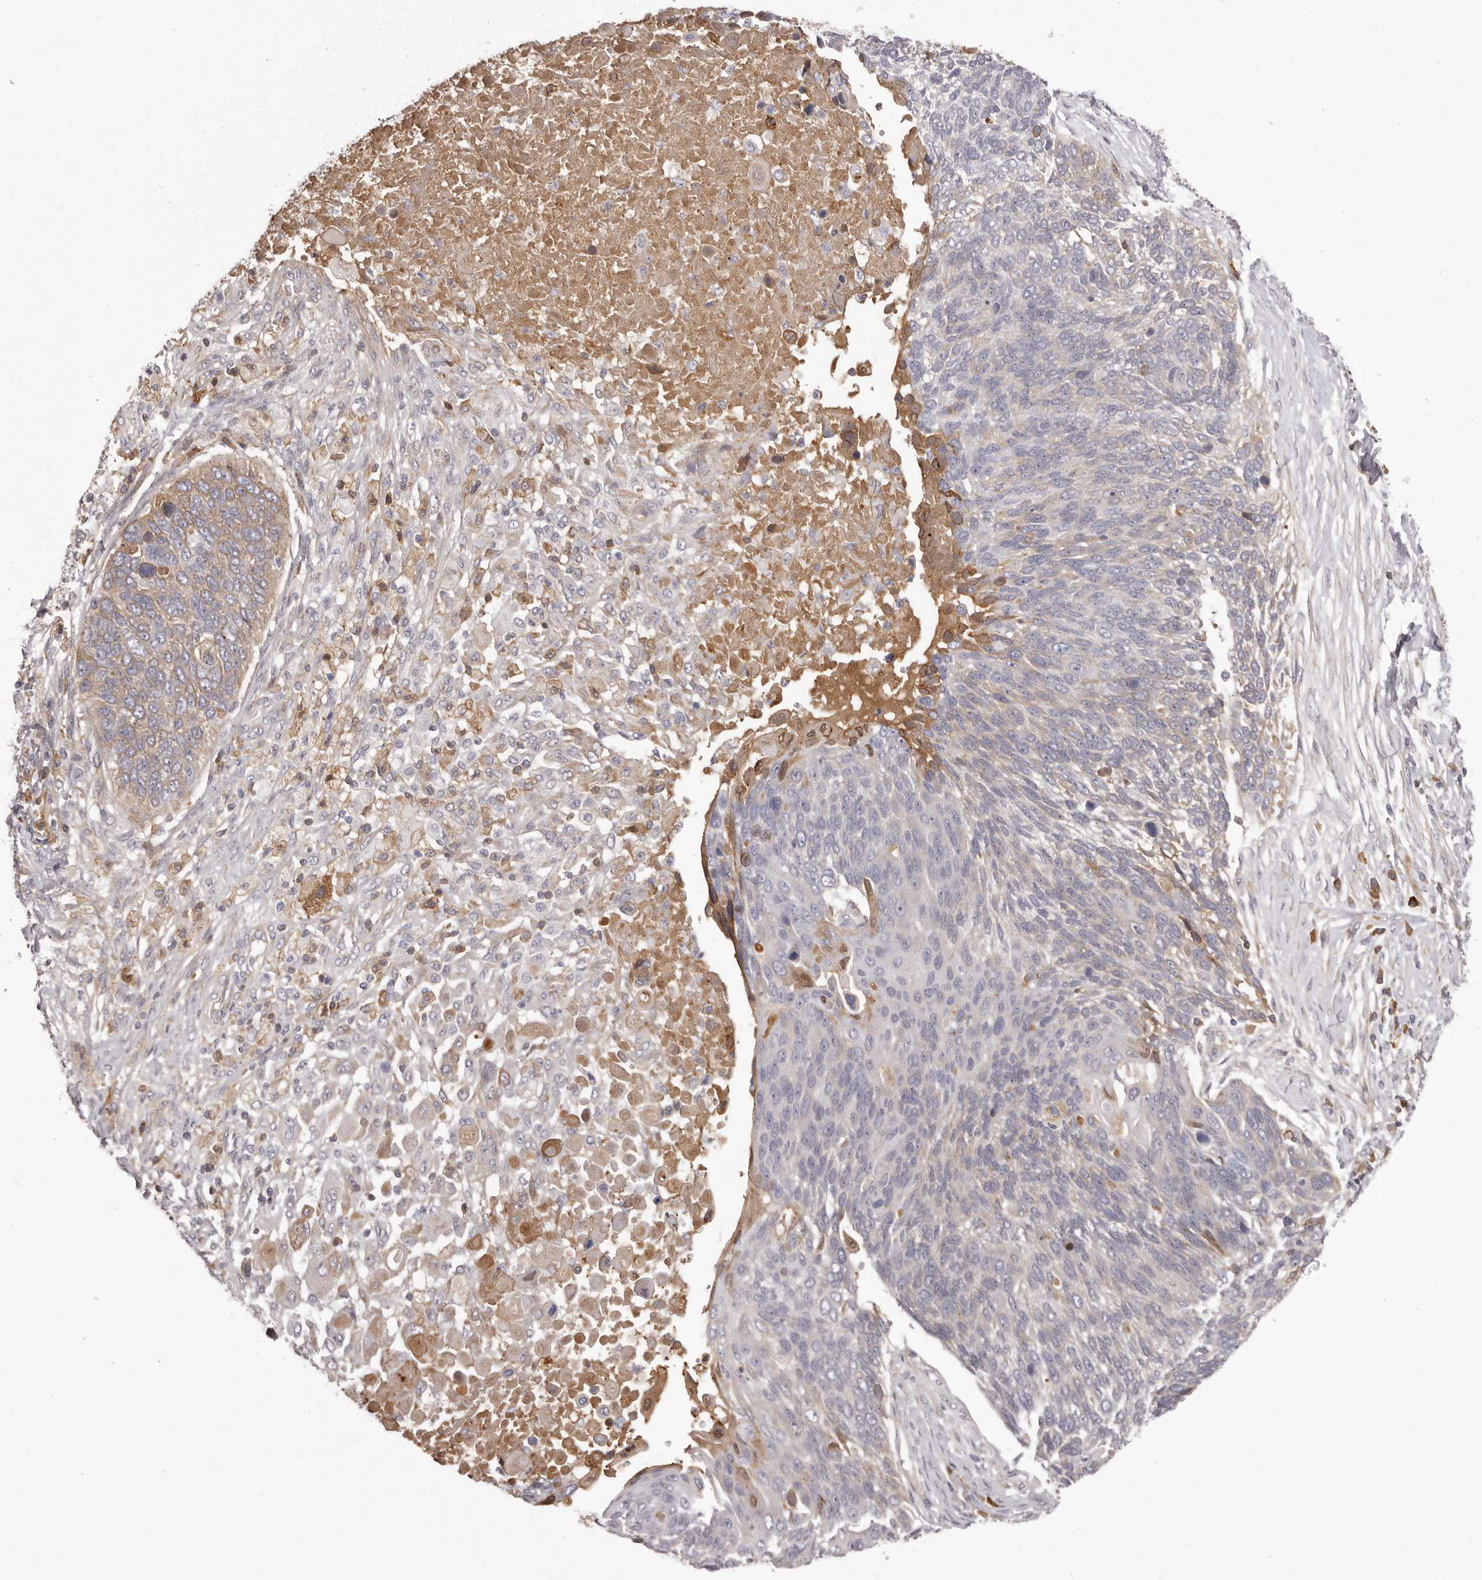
{"staining": {"intensity": "negative", "quantity": "none", "location": "none"}, "tissue": "lung cancer", "cell_type": "Tumor cells", "image_type": "cancer", "snomed": [{"axis": "morphology", "description": "Squamous cell carcinoma, NOS"}, {"axis": "topography", "description": "Lung"}], "caption": "The histopathology image reveals no staining of tumor cells in squamous cell carcinoma (lung).", "gene": "OTUD3", "patient": {"sex": "male", "age": 66}}